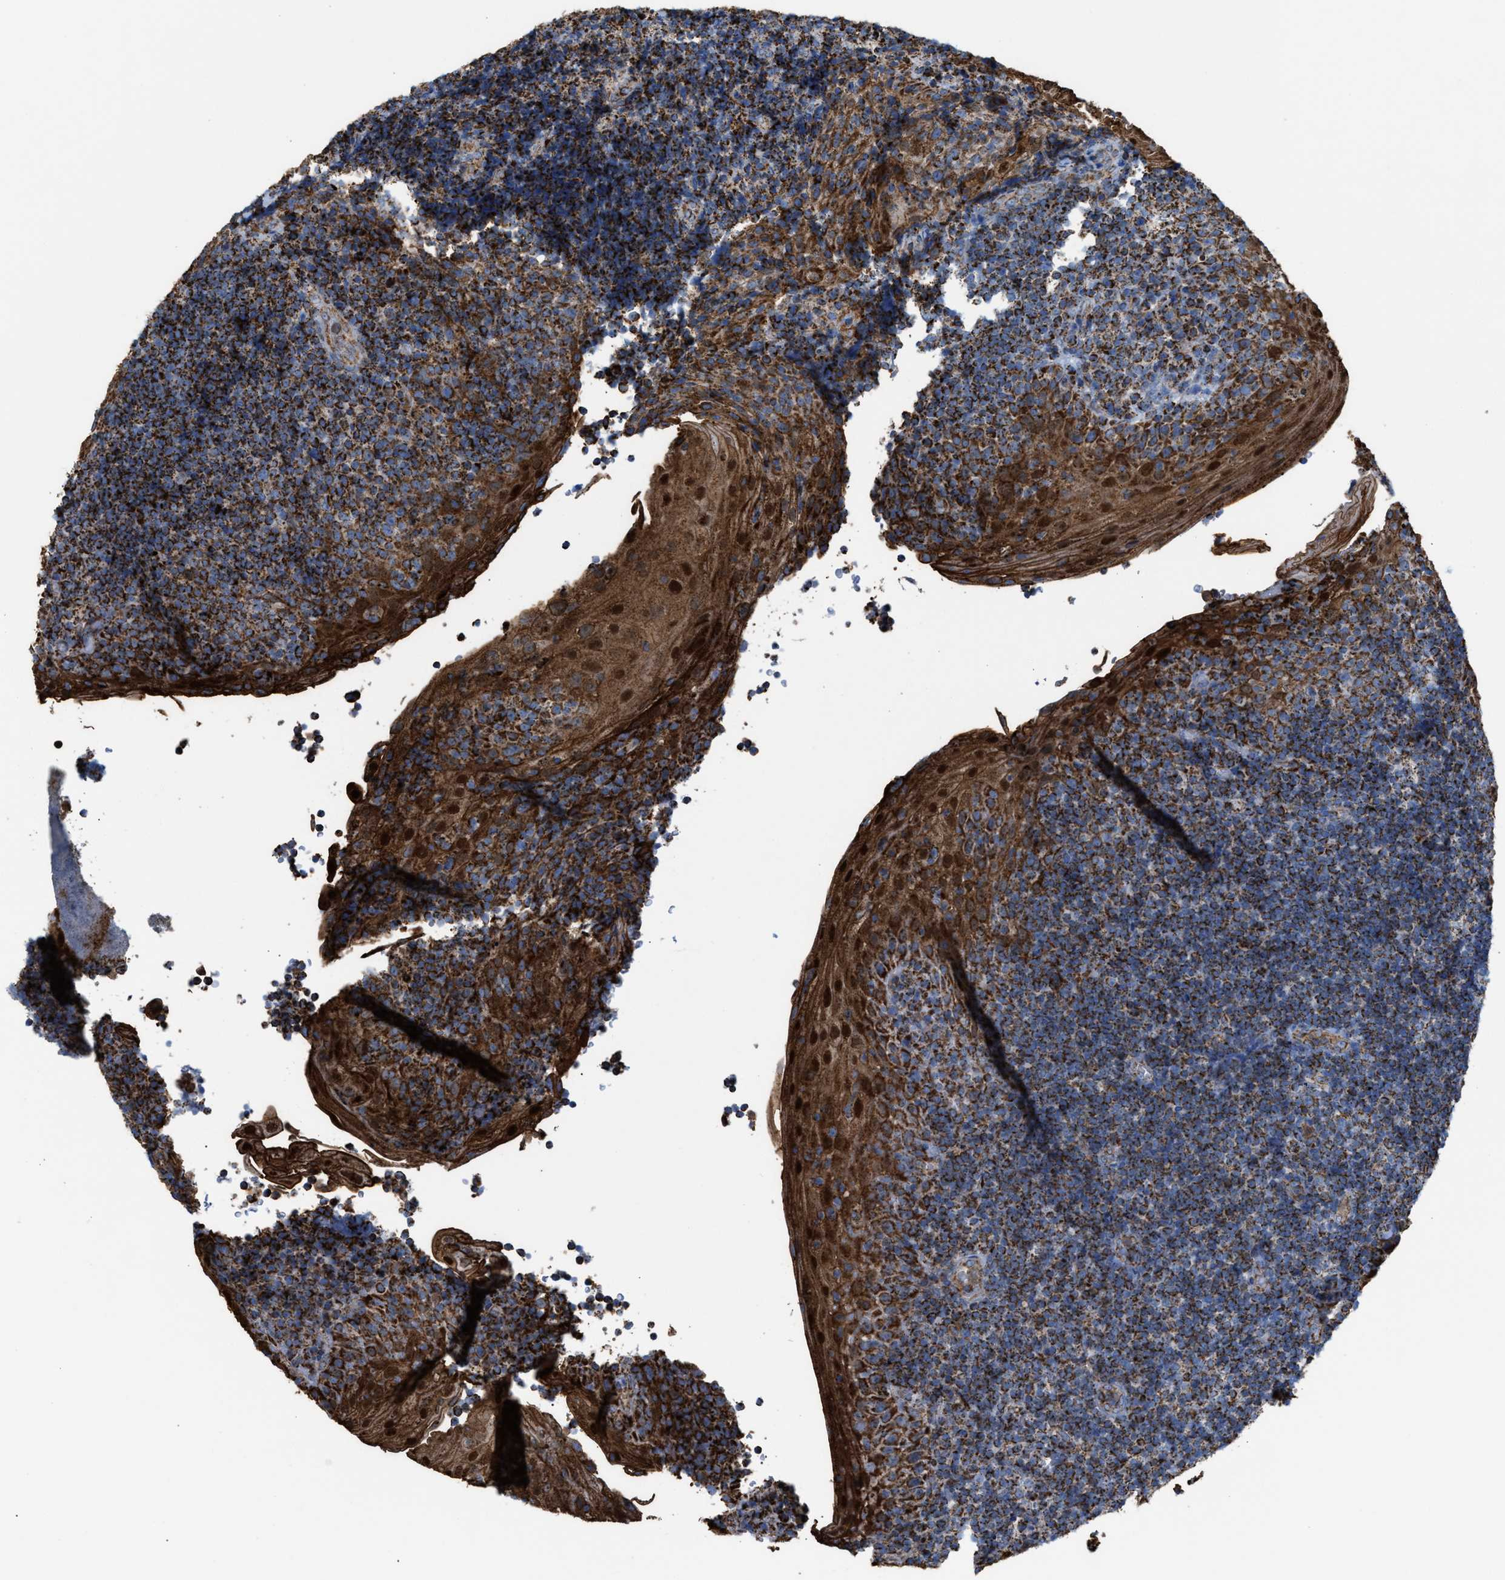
{"staining": {"intensity": "strong", "quantity": "25%-75%", "location": "cytoplasmic/membranous"}, "tissue": "tonsil", "cell_type": "Germinal center cells", "image_type": "normal", "snomed": [{"axis": "morphology", "description": "Normal tissue, NOS"}, {"axis": "topography", "description": "Tonsil"}], "caption": "Protein staining demonstrates strong cytoplasmic/membranous expression in about 25%-75% of germinal center cells in normal tonsil.", "gene": "ECHS1", "patient": {"sex": "male", "age": 37}}